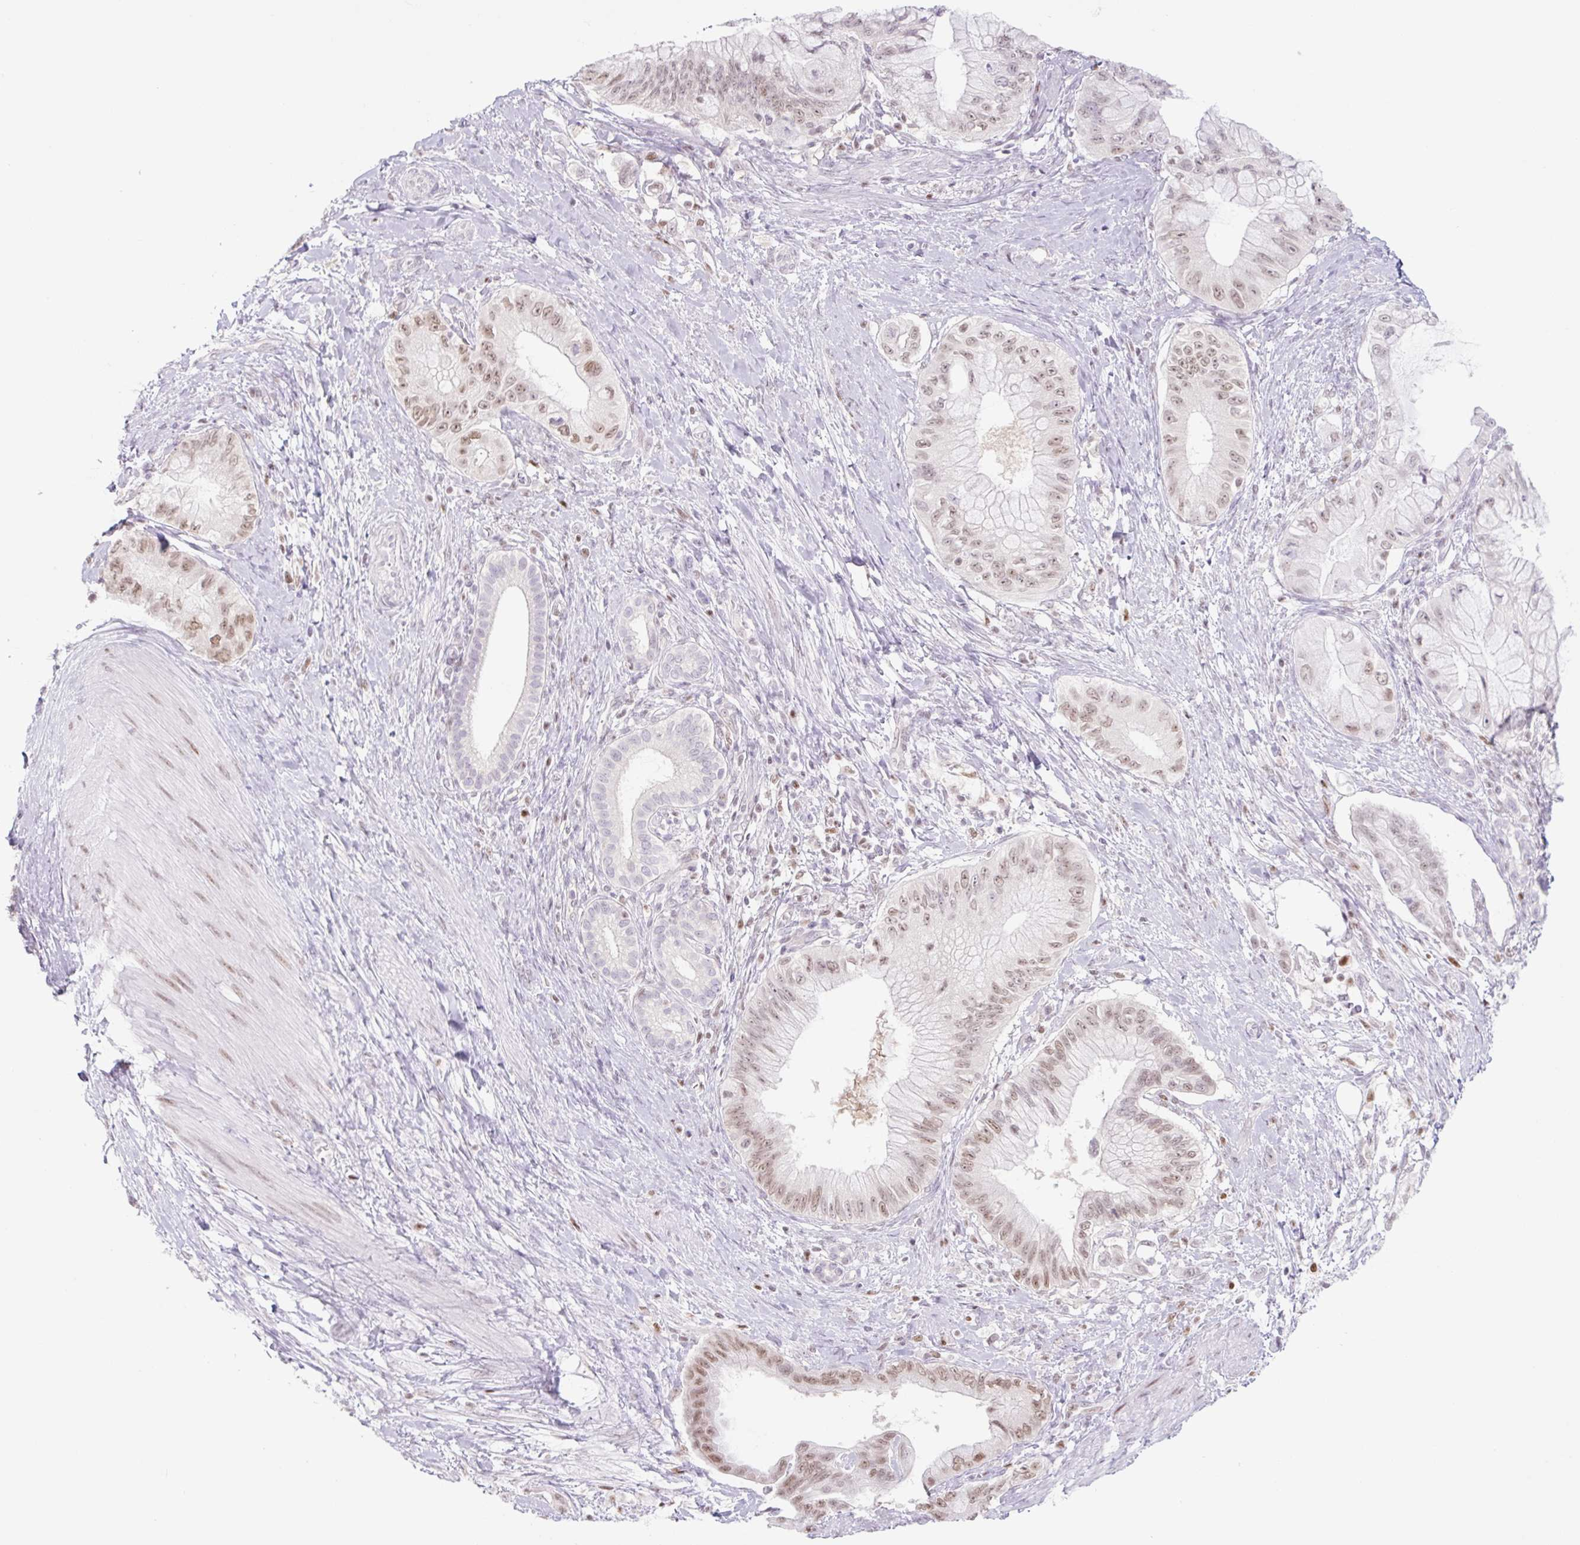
{"staining": {"intensity": "moderate", "quantity": ">75%", "location": "nuclear"}, "tissue": "pancreatic cancer", "cell_type": "Tumor cells", "image_type": "cancer", "snomed": [{"axis": "morphology", "description": "Adenocarcinoma, NOS"}, {"axis": "topography", "description": "Pancreas"}], "caption": "There is medium levels of moderate nuclear expression in tumor cells of pancreatic cancer (adenocarcinoma), as demonstrated by immunohistochemical staining (brown color).", "gene": "TLE3", "patient": {"sex": "male", "age": 48}}